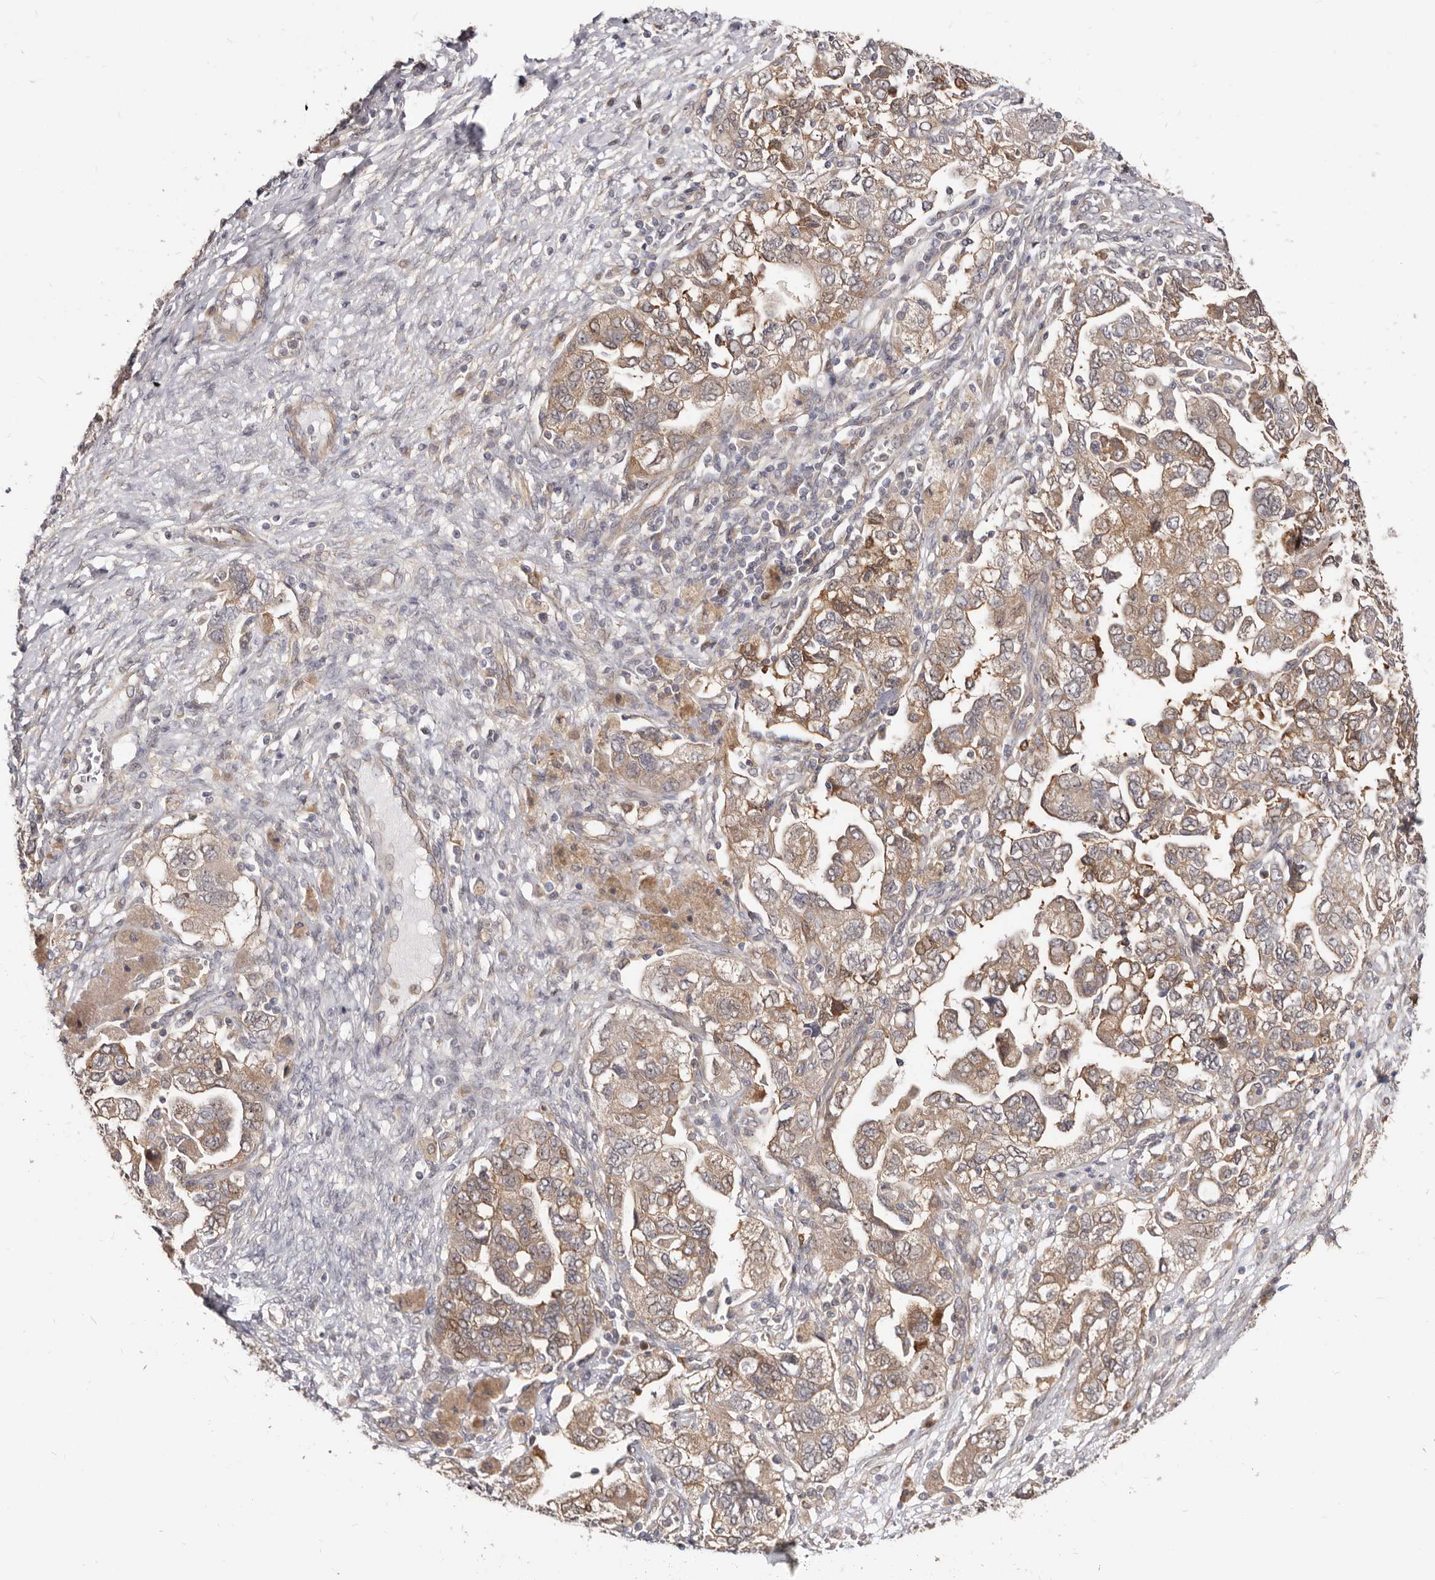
{"staining": {"intensity": "weak", "quantity": ">75%", "location": "cytoplasmic/membranous"}, "tissue": "ovarian cancer", "cell_type": "Tumor cells", "image_type": "cancer", "snomed": [{"axis": "morphology", "description": "Carcinoma, NOS"}, {"axis": "morphology", "description": "Cystadenocarcinoma, serous, NOS"}, {"axis": "topography", "description": "Ovary"}], "caption": "Immunohistochemistry (IHC) (DAB (3,3'-diaminobenzidine)) staining of ovarian serous cystadenocarcinoma displays weak cytoplasmic/membranous protein staining in approximately >75% of tumor cells.", "gene": "GPATCH4", "patient": {"sex": "female", "age": 69}}